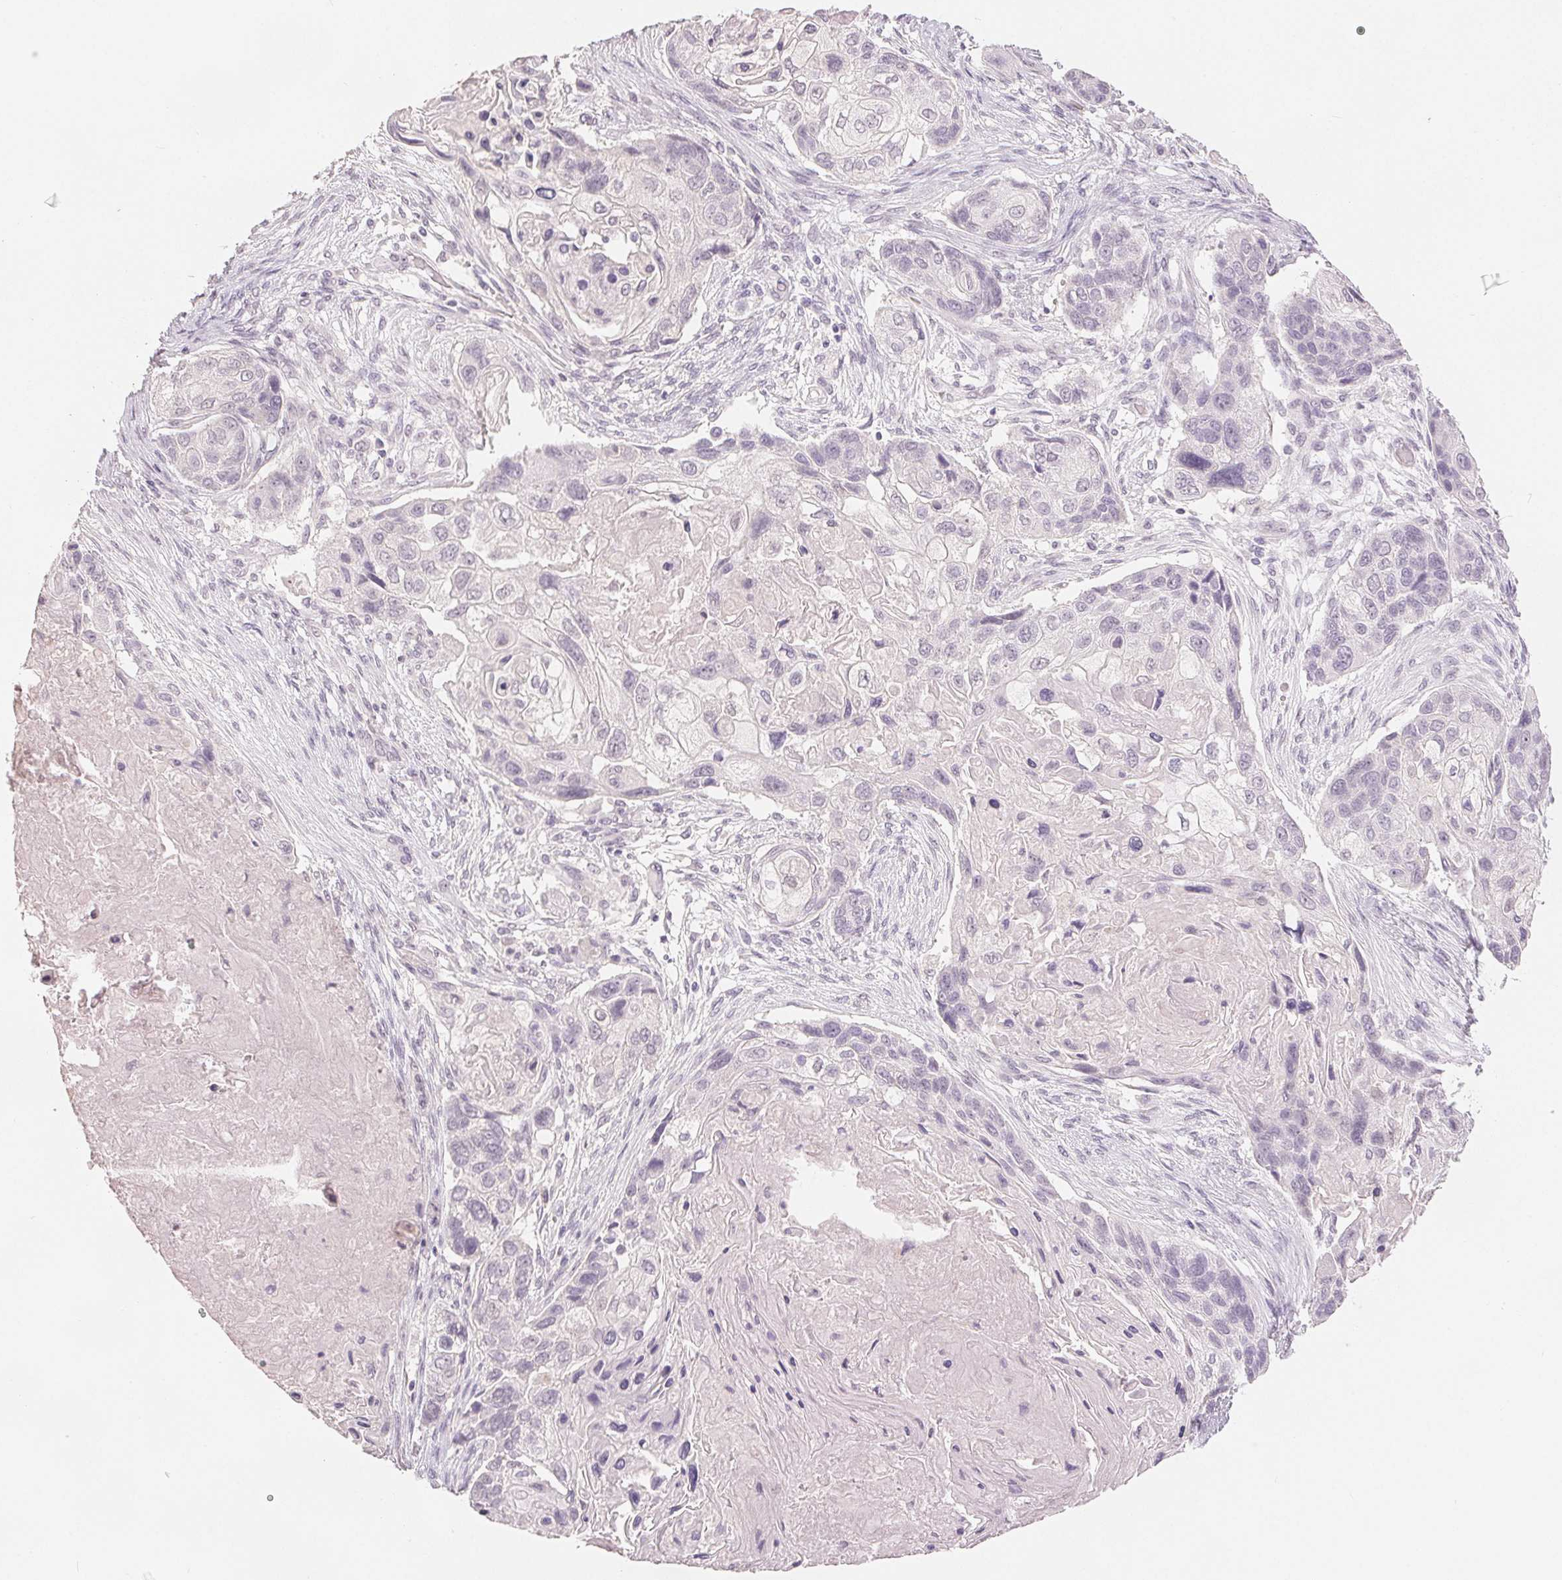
{"staining": {"intensity": "negative", "quantity": "none", "location": "none"}, "tissue": "lung cancer", "cell_type": "Tumor cells", "image_type": "cancer", "snomed": [{"axis": "morphology", "description": "Squamous cell carcinoma, NOS"}, {"axis": "topography", "description": "Lung"}], "caption": "The immunohistochemistry (IHC) micrograph has no significant positivity in tumor cells of lung cancer tissue. (IHC, brightfield microscopy, high magnification).", "gene": "SLC27A5", "patient": {"sex": "male", "age": 69}}